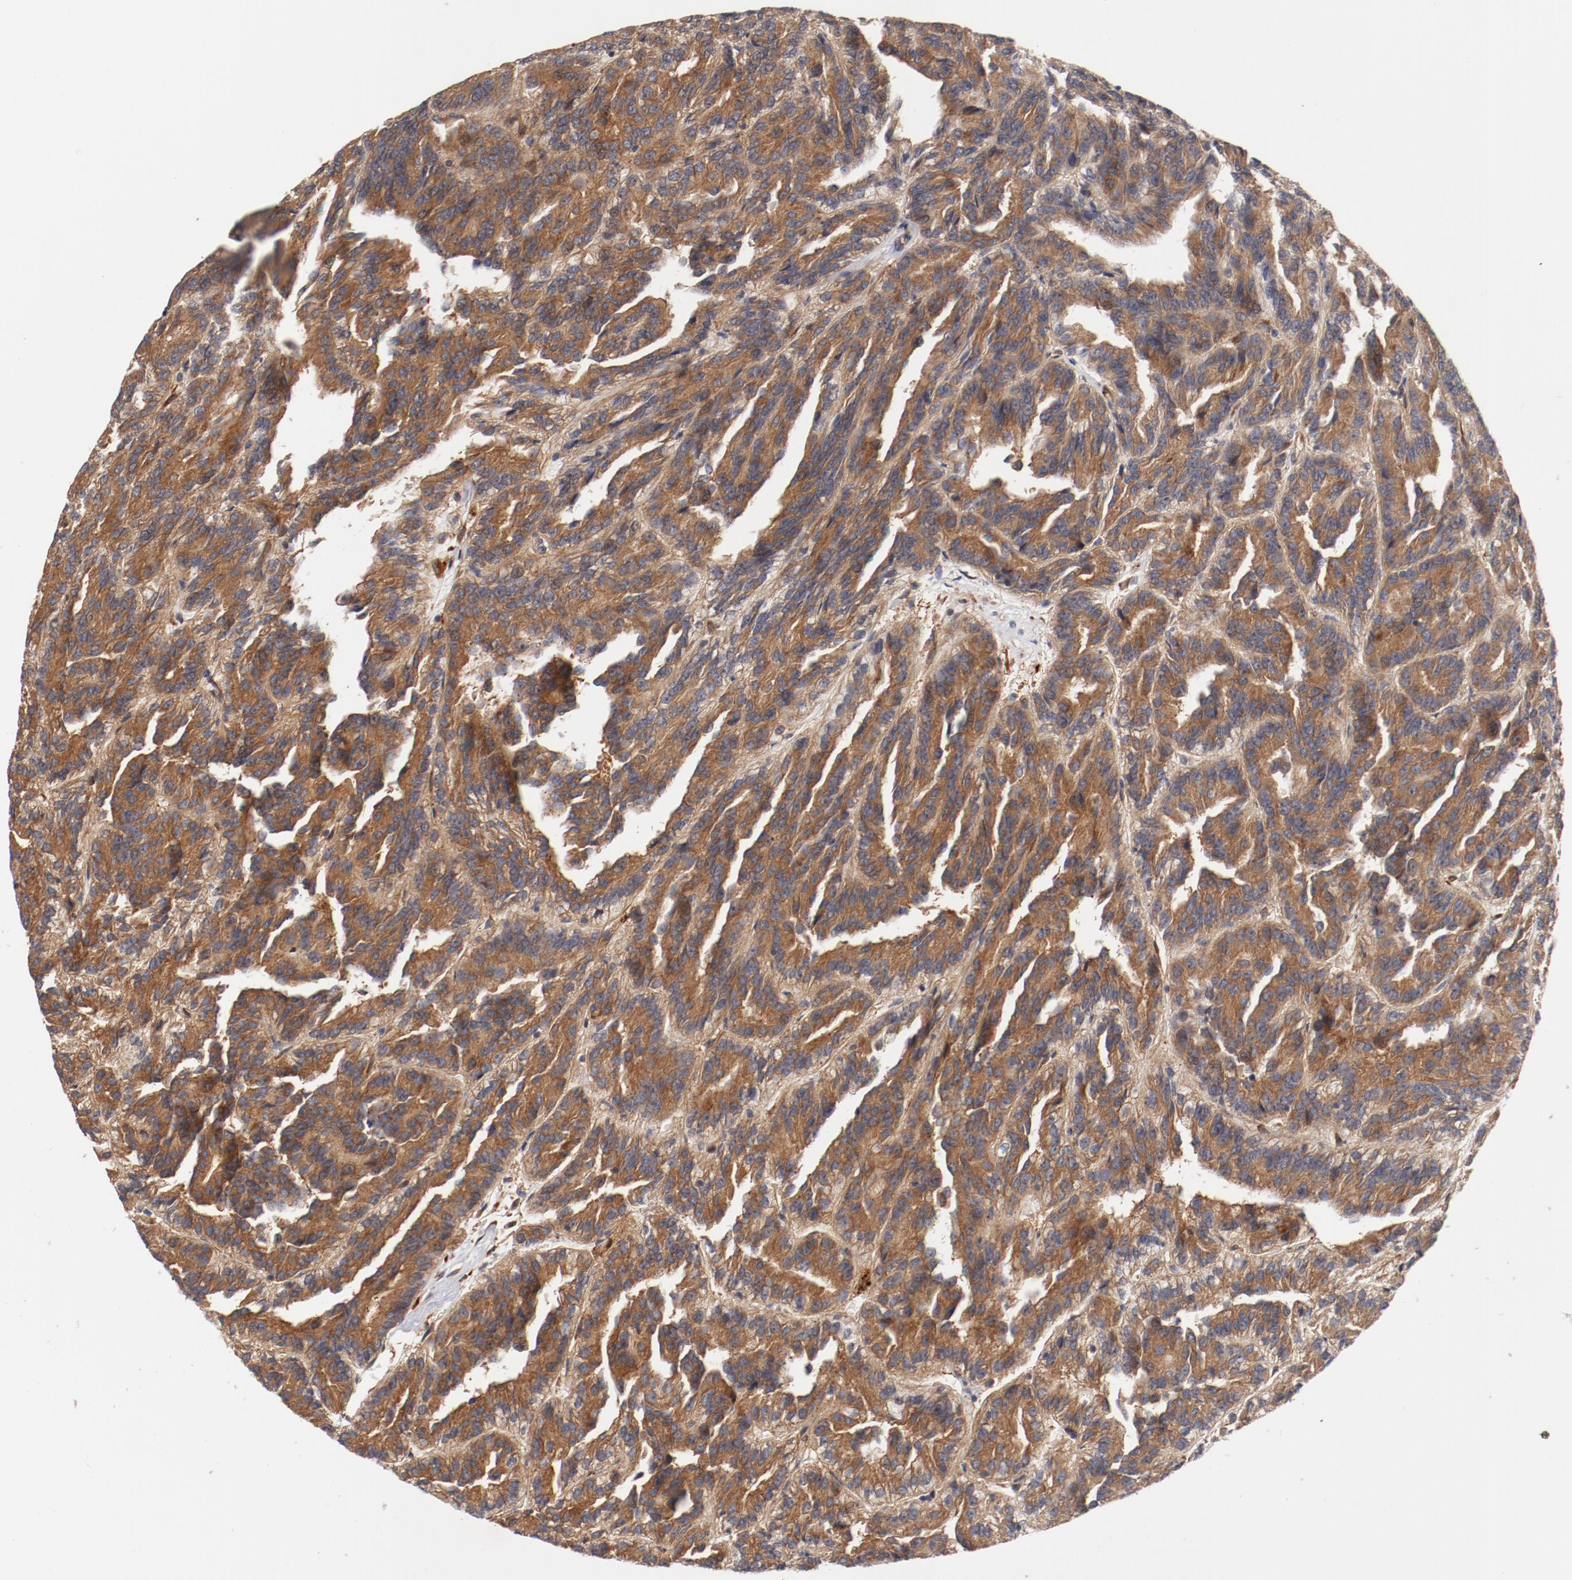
{"staining": {"intensity": "moderate", "quantity": ">75%", "location": "cytoplasmic/membranous"}, "tissue": "renal cancer", "cell_type": "Tumor cells", "image_type": "cancer", "snomed": [{"axis": "morphology", "description": "Adenocarcinoma, NOS"}, {"axis": "topography", "description": "Kidney"}], "caption": "A photomicrograph showing moderate cytoplasmic/membranous expression in approximately >75% of tumor cells in renal cancer (adenocarcinoma), as visualized by brown immunohistochemical staining.", "gene": "PITPNM2", "patient": {"sex": "male", "age": 46}}